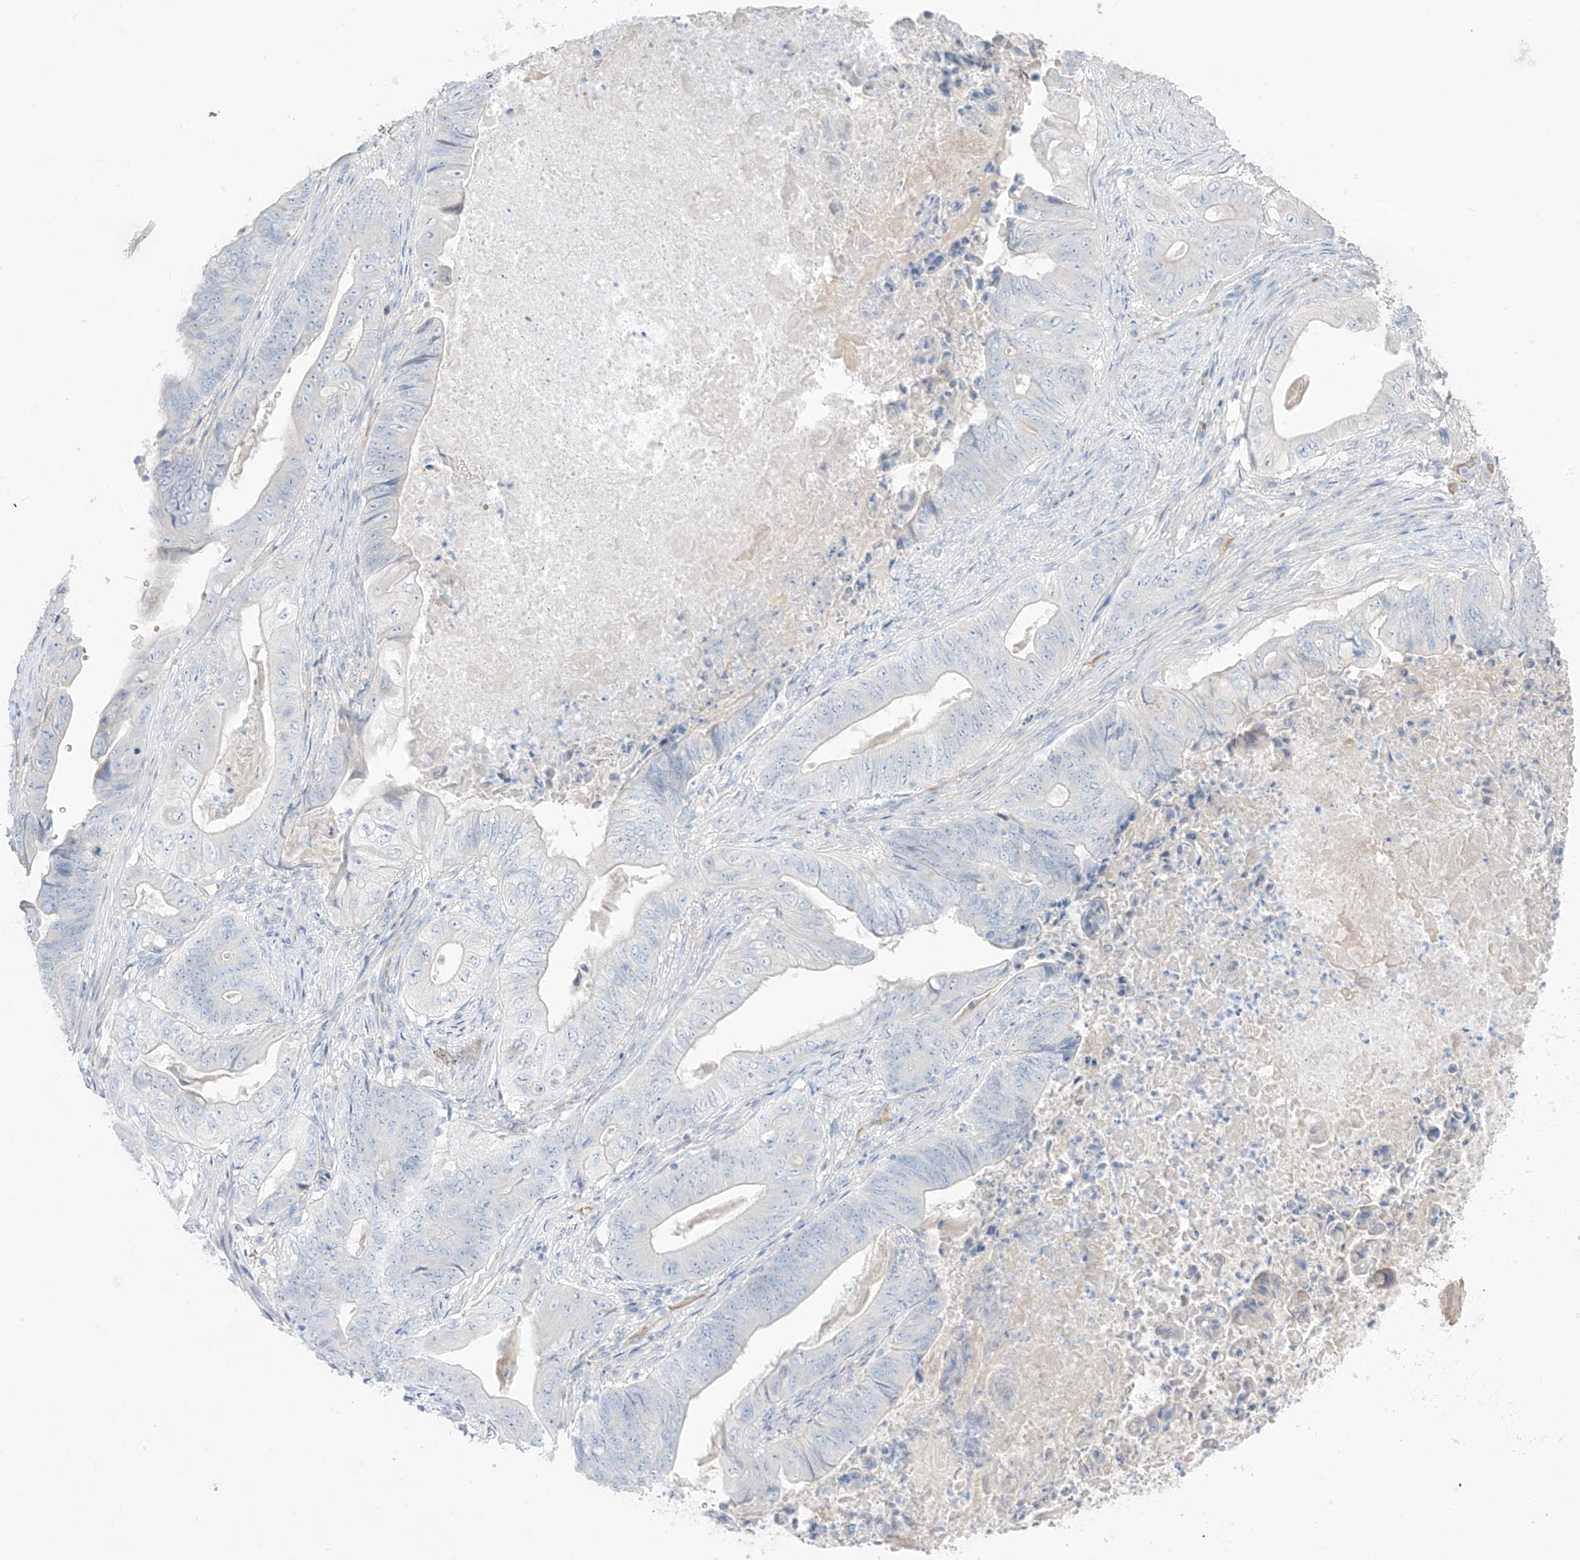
{"staining": {"intensity": "negative", "quantity": "none", "location": "none"}, "tissue": "stomach cancer", "cell_type": "Tumor cells", "image_type": "cancer", "snomed": [{"axis": "morphology", "description": "Adenocarcinoma, NOS"}, {"axis": "topography", "description": "Stomach"}], "caption": "Adenocarcinoma (stomach) was stained to show a protein in brown. There is no significant expression in tumor cells.", "gene": "ASPRV1", "patient": {"sex": "female", "age": 73}}